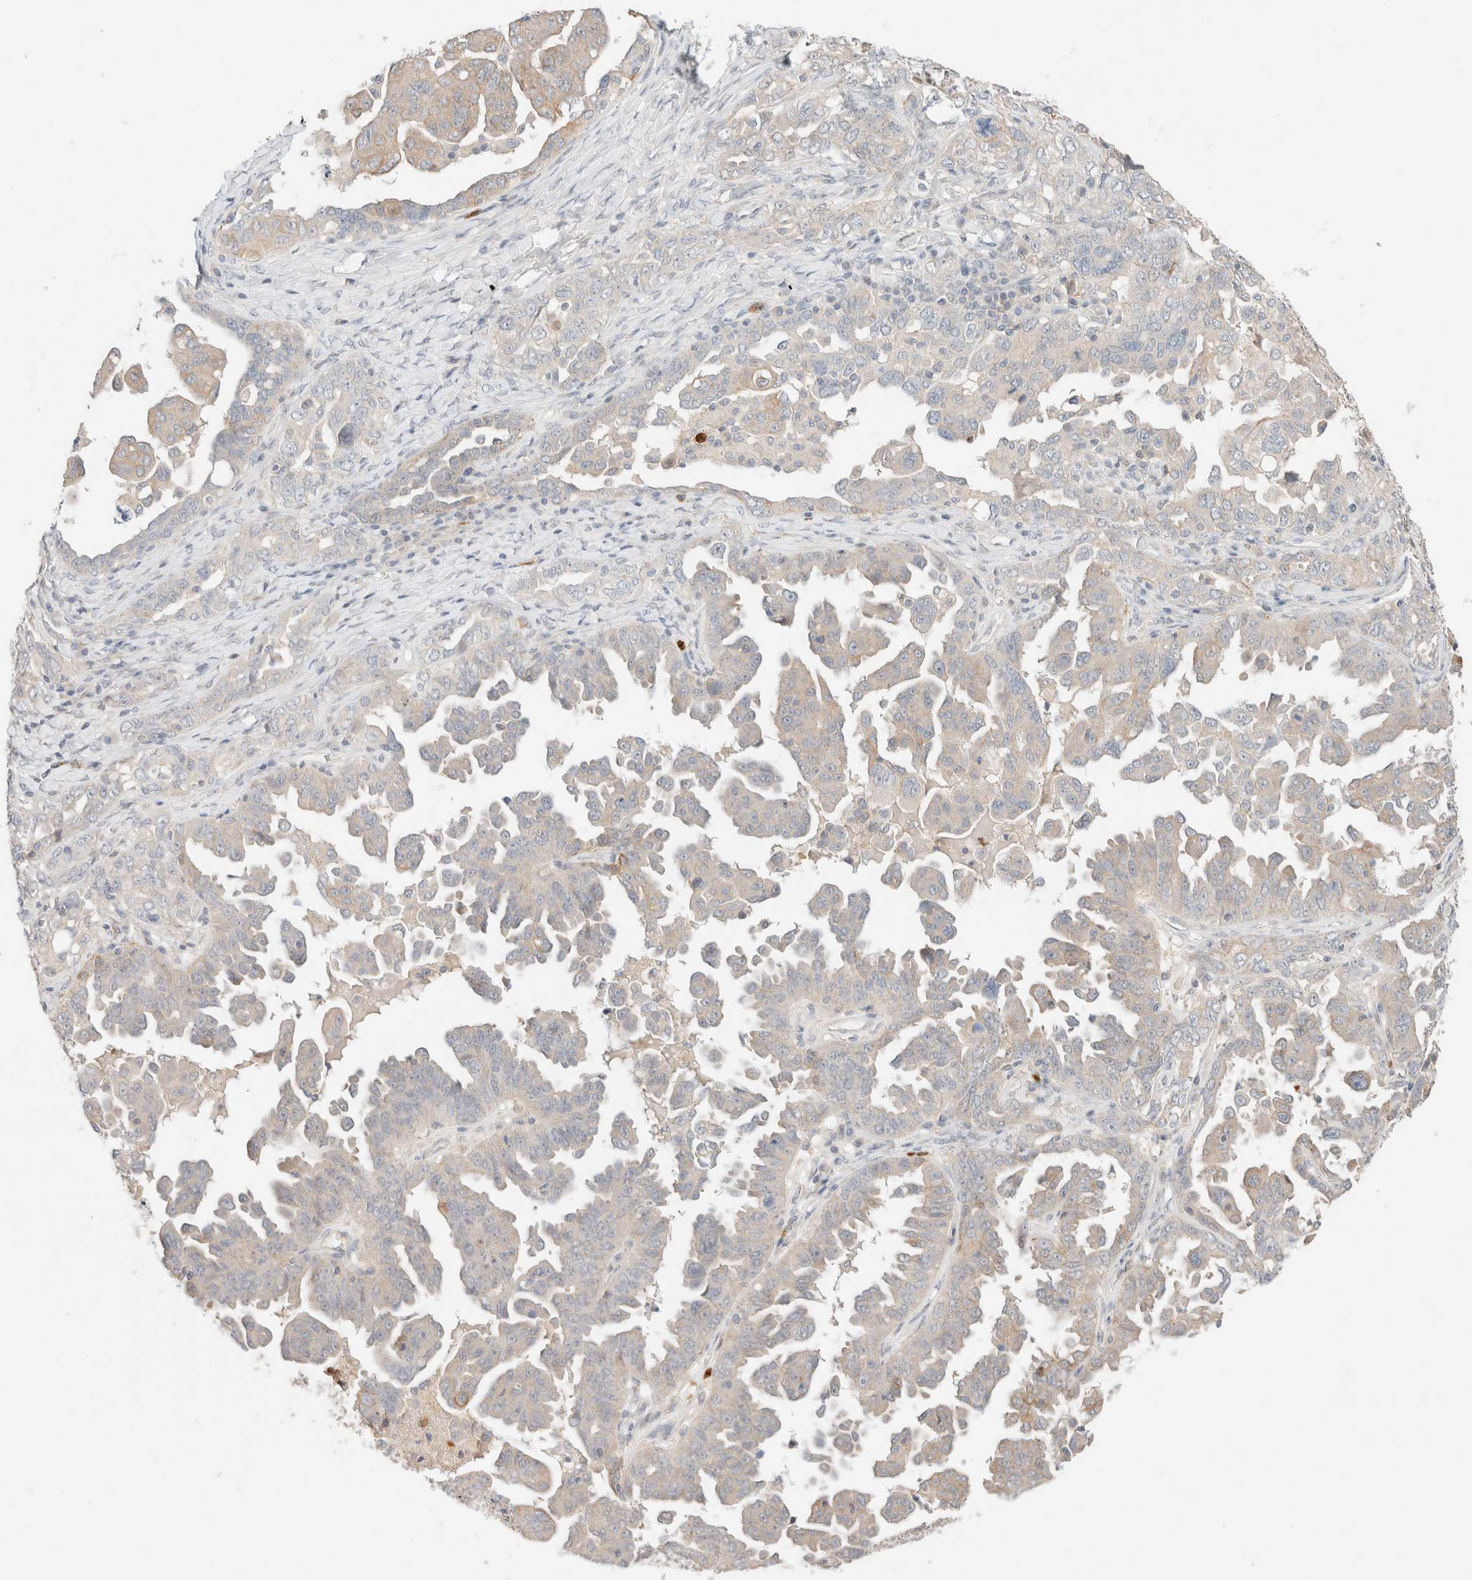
{"staining": {"intensity": "weak", "quantity": "<25%", "location": "cytoplasmic/membranous"}, "tissue": "ovarian cancer", "cell_type": "Tumor cells", "image_type": "cancer", "snomed": [{"axis": "morphology", "description": "Carcinoma, endometroid"}, {"axis": "topography", "description": "Ovary"}], "caption": "Immunohistochemistry (IHC) image of ovarian endometroid carcinoma stained for a protein (brown), which shows no expression in tumor cells.", "gene": "SGSM2", "patient": {"sex": "female", "age": 62}}